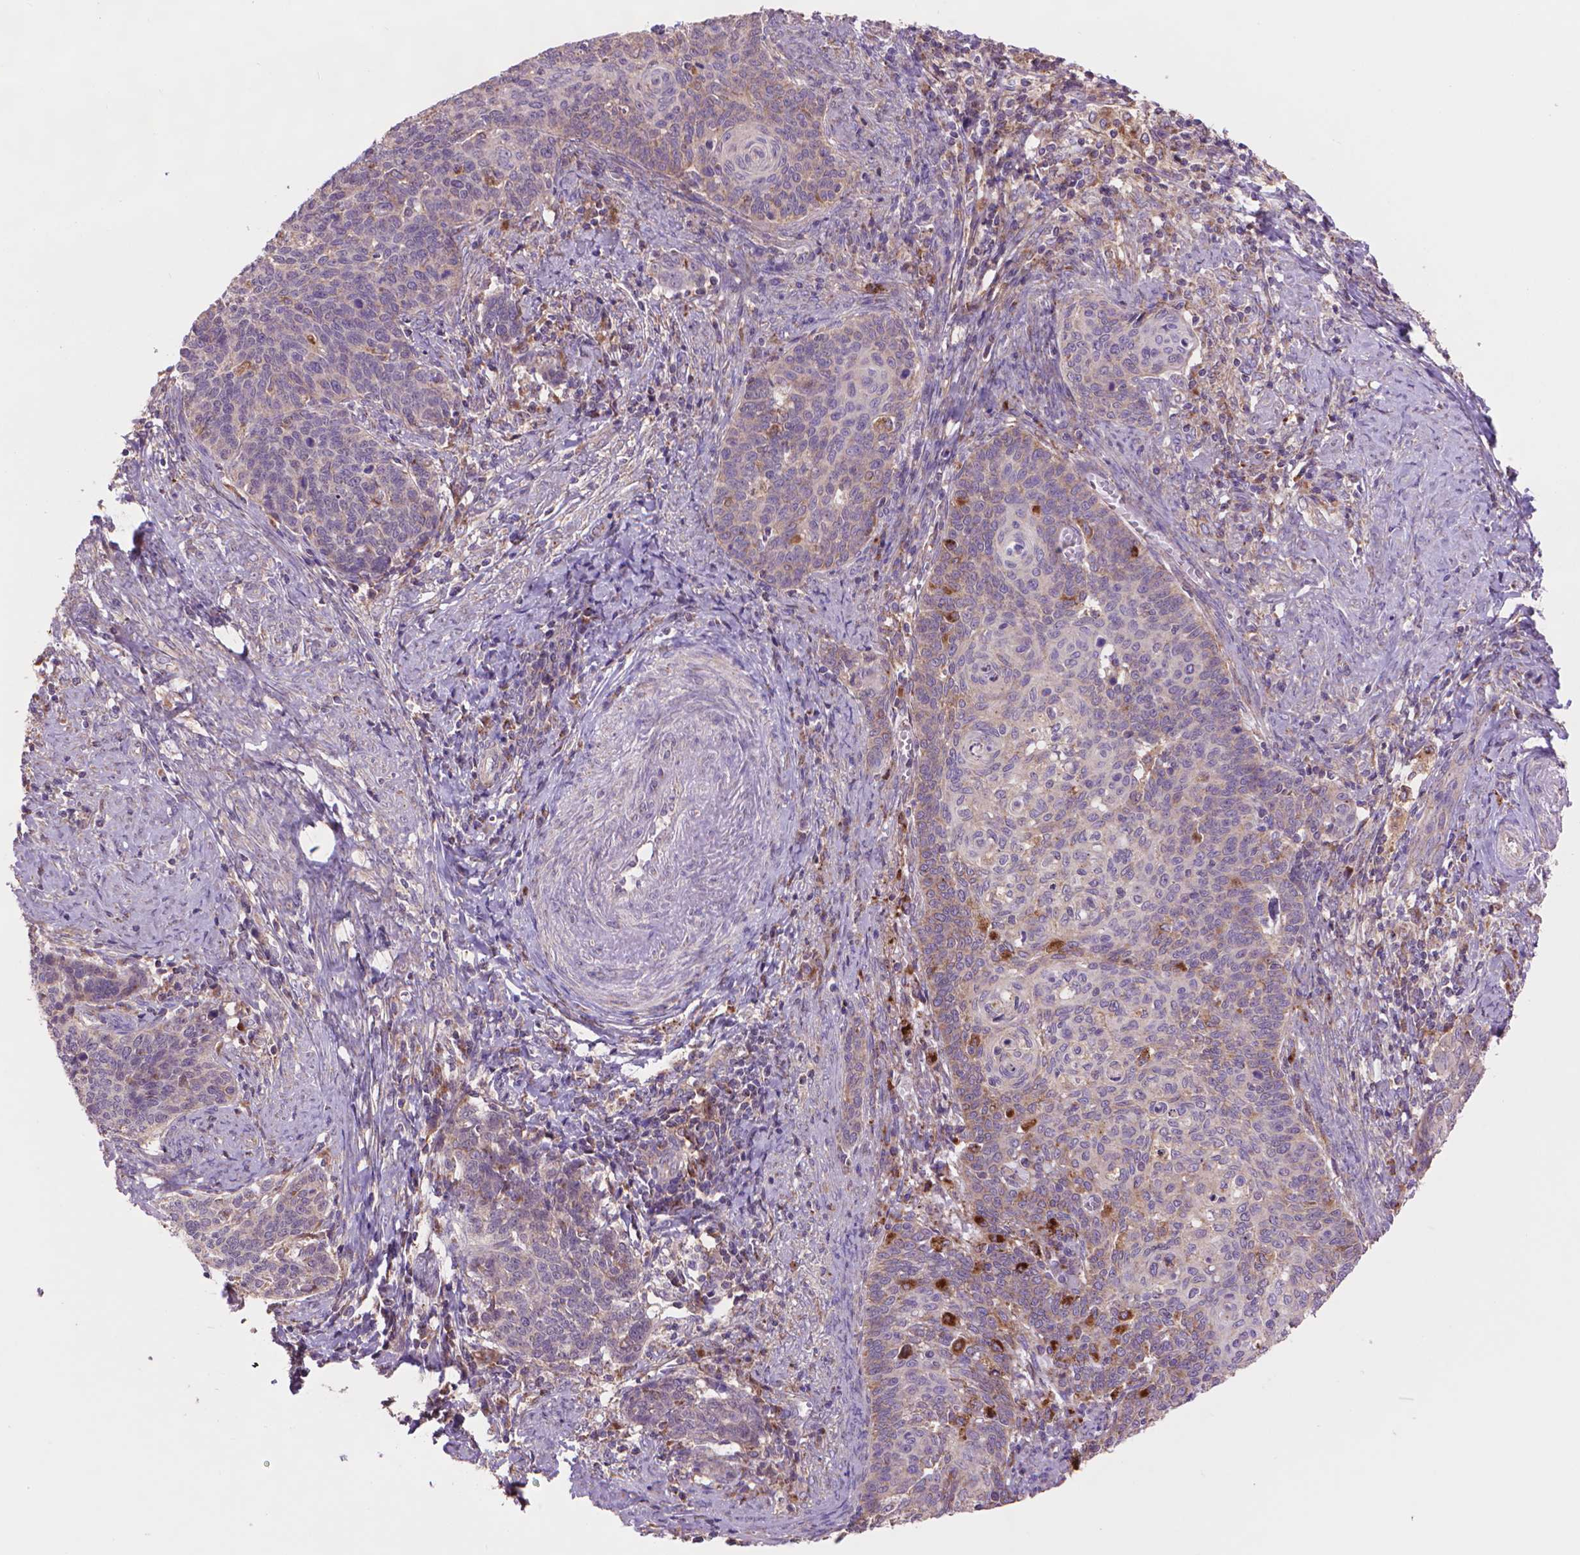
{"staining": {"intensity": "weak", "quantity": "<25%", "location": "cytoplasmic/membranous"}, "tissue": "cervical cancer", "cell_type": "Tumor cells", "image_type": "cancer", "snomed": [{"axis": "morphology", "description": "Normal tissue, NOS"}, {"axis": "morphology", "description": "Squamous cell carcinoma, NOS"}, {"axis": "topography", "description": "Cervix"}], "caption": "A high-resolution histopathology image shows IHC staining of cervical cancer, which shows no significant staining in tumor cells.", "gene": "GLB1", "patient": {"sex": "female", "age": 39}}